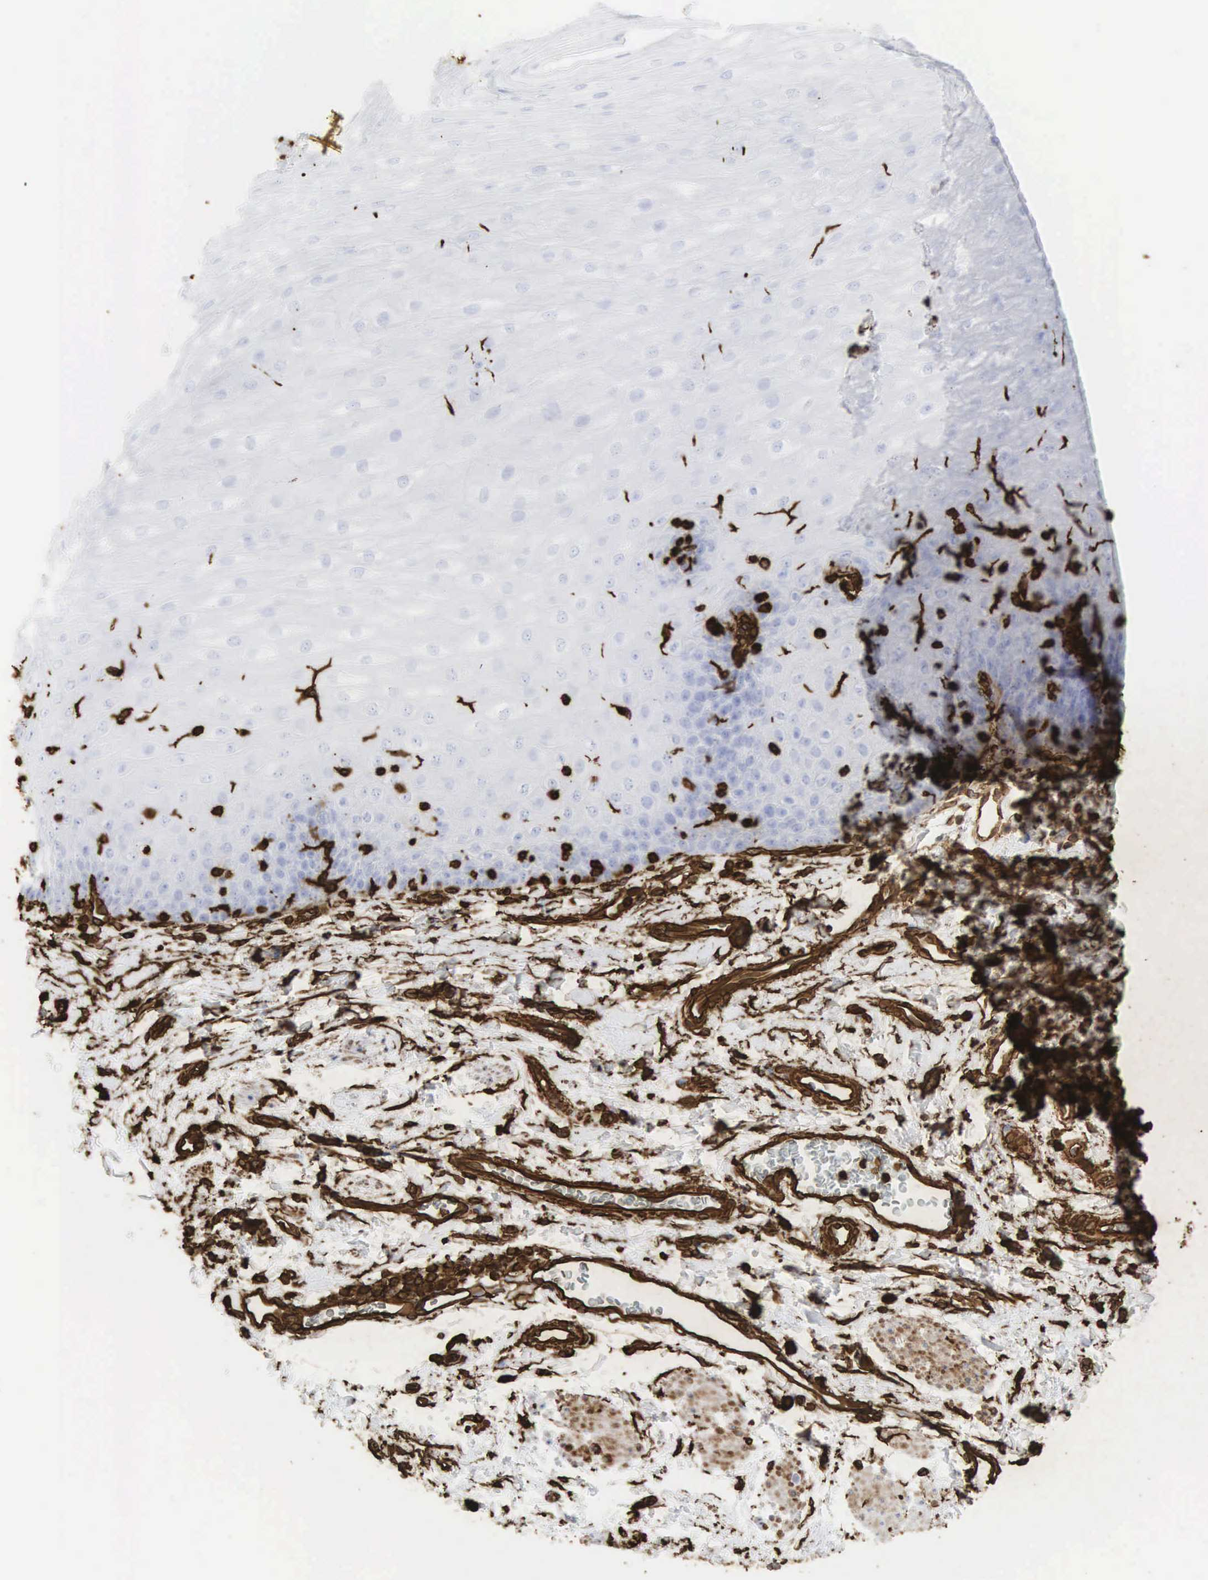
{"staining": {"intensity": "negative", "quantity": "none", "location": "none"}, "tissue": "esophagus", "cell_type": "Squamous epithelial cells", "image_type": "normal", "snomed": [{"axis": "morphology", "description": "Normal tissue, NOS"}, {"axis": "topography", "description": "Esophagus"}], "caption": "This is an immunohistochemistry (IHC) photomicrograph of unremarkable human esophagus. There is no staining in squamous epithelial cells.", "gene": "VIM", "patient": {"sex": "male", "age": 70}}